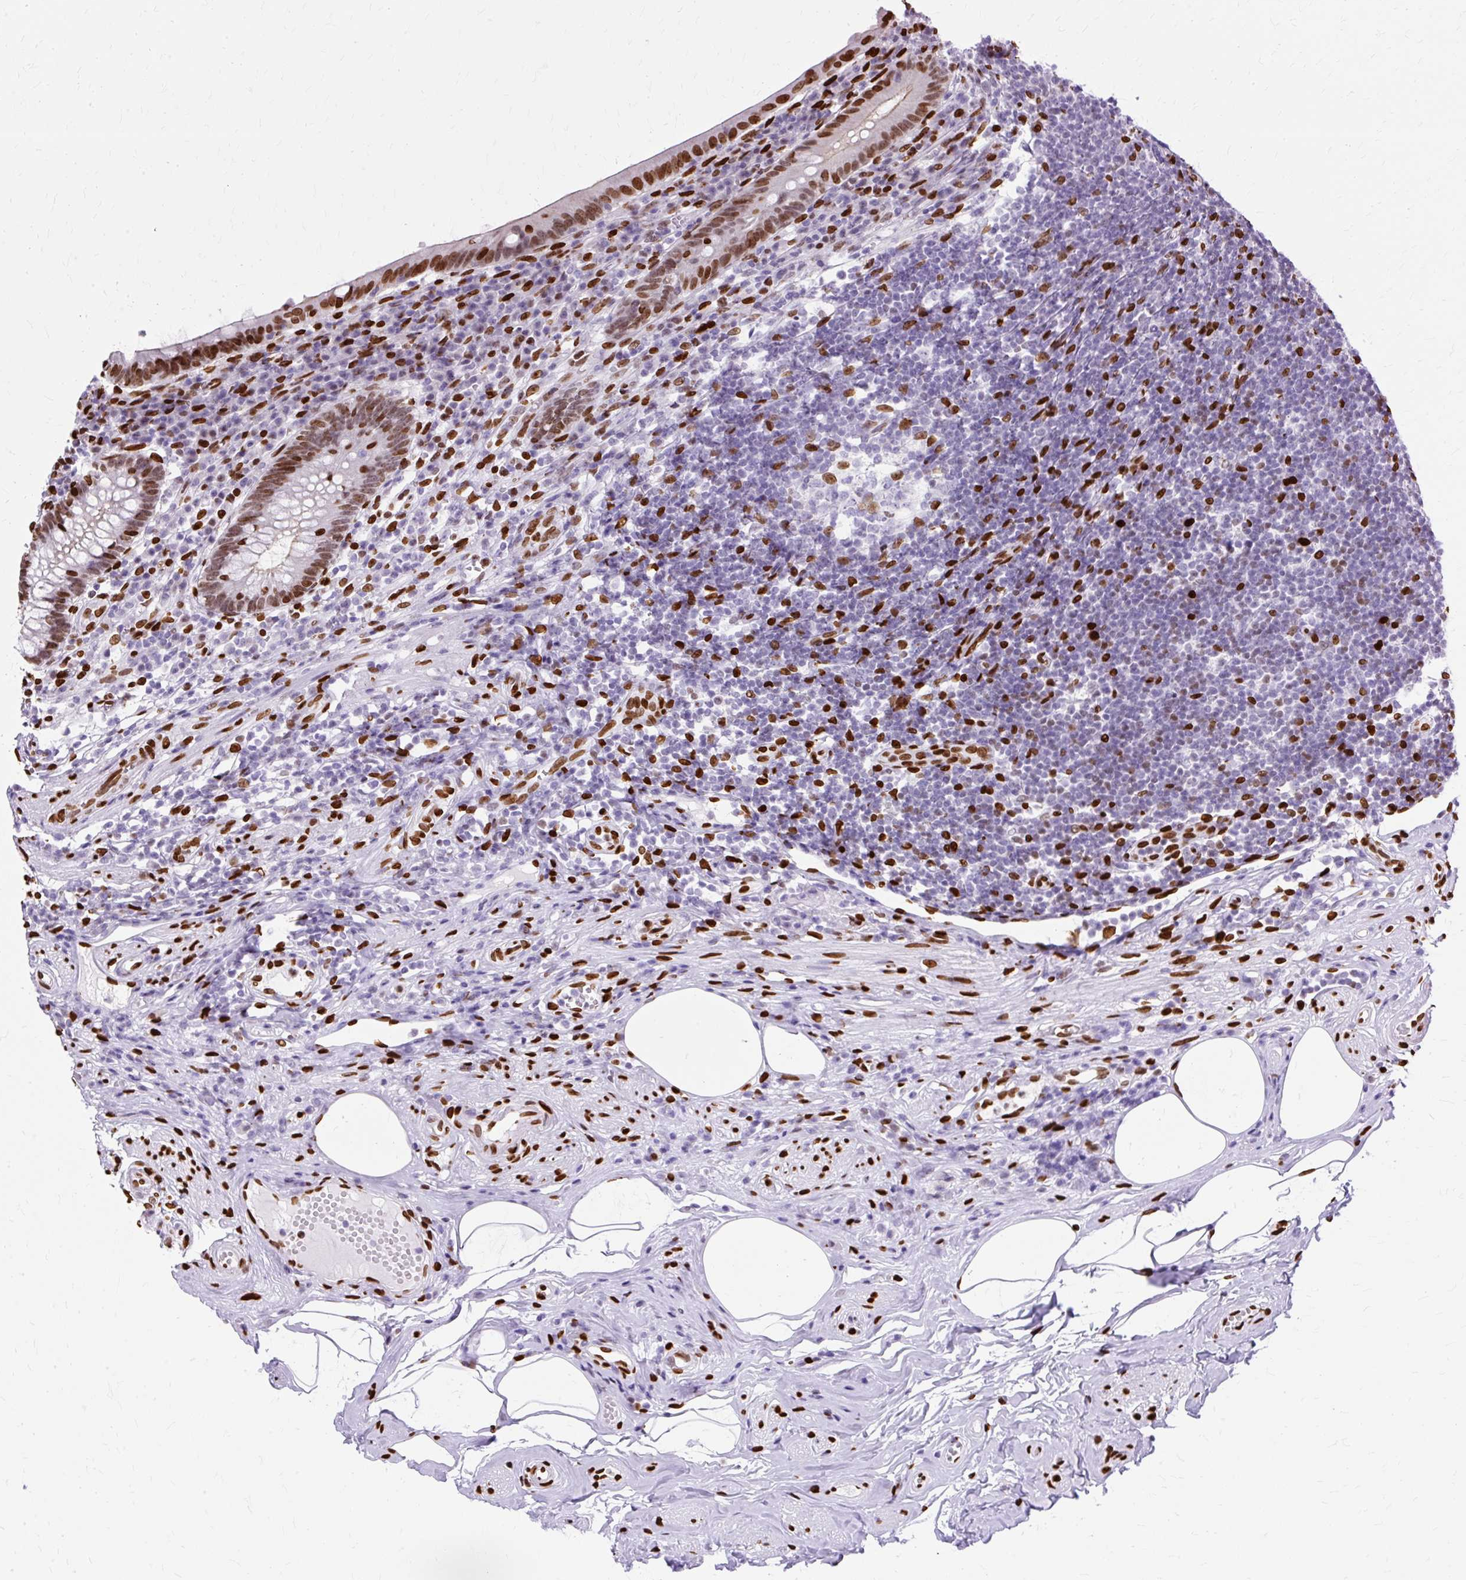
{"staining": {"intensity": "strong", "quantity": ">75%", "location": "nuclear"}, "tissue": "appendix", "cell_type": "Glandular cells", "image_type": "normal", "snomed": [{"axis": "morphology", "description": "Normal tissue, NOS"}, {"axis": "topography", "description": "Appendix"}], "caption": "A brown stain highlights strong nuclear positivity of a protein in glandular cells of unremarkable appendix.", "gene": "TMEM184C", "patient": {"sex": "female", "age": 56}}